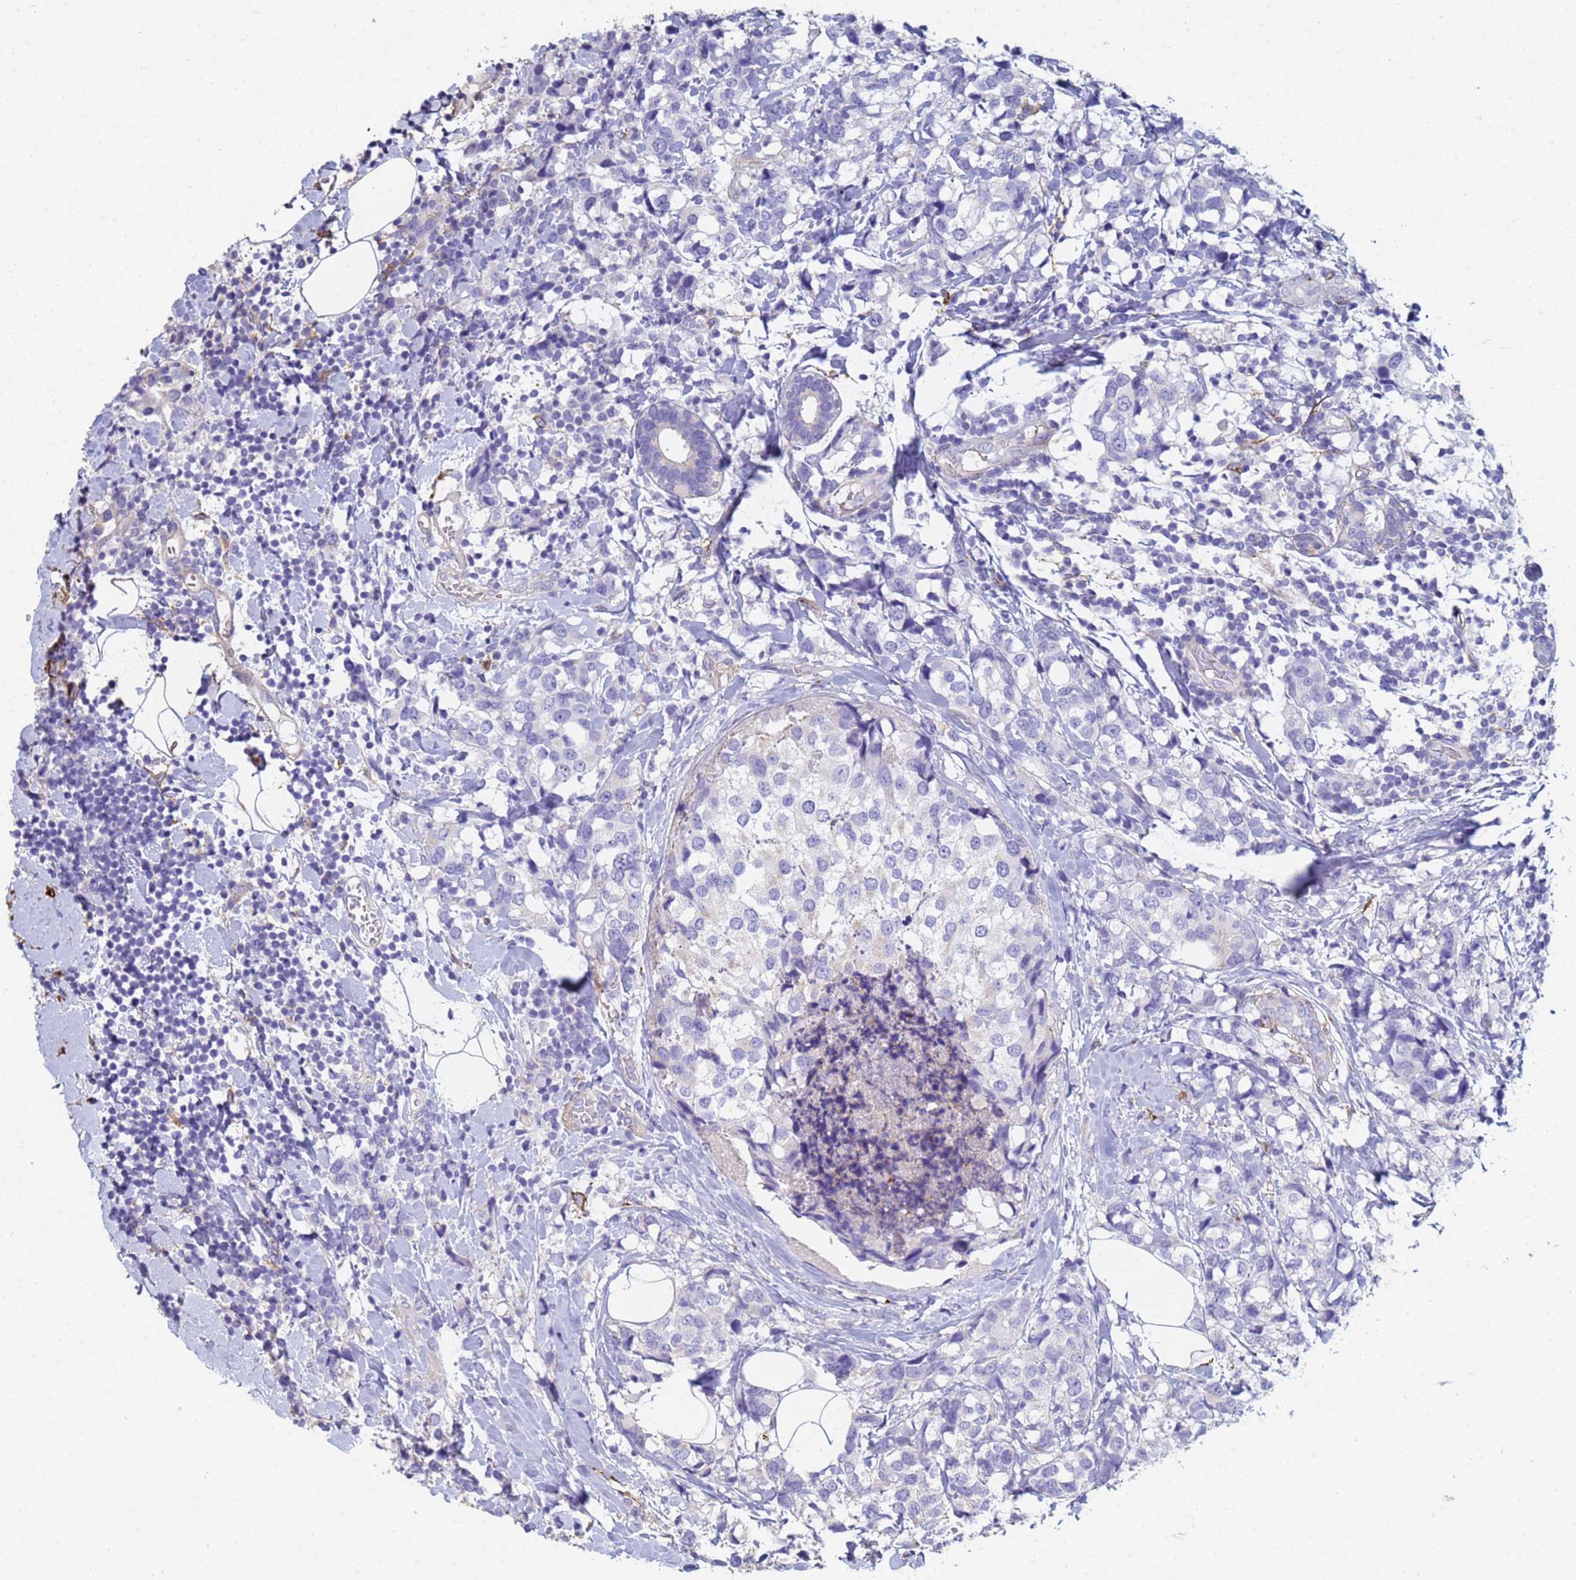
{"staining": {"intensity": "negative", "quantity": "none", "location": "none"}, "tissue": "breast cancer", "cell_type": "Tumor cells", "image_type": "cancer", "snomed": [{"axis": "morphology", "description": "Lobular carcinoma"}, {"axis": "topography", "description": "Breast"}], "caption": "A histopathology image of human breast cancer (lobular carcinoma) is negative for staining in tumor cells. Nuclei are stained in blue.", "gene": "ABCA8", "patient": {"sex": "female", "age": 59}}